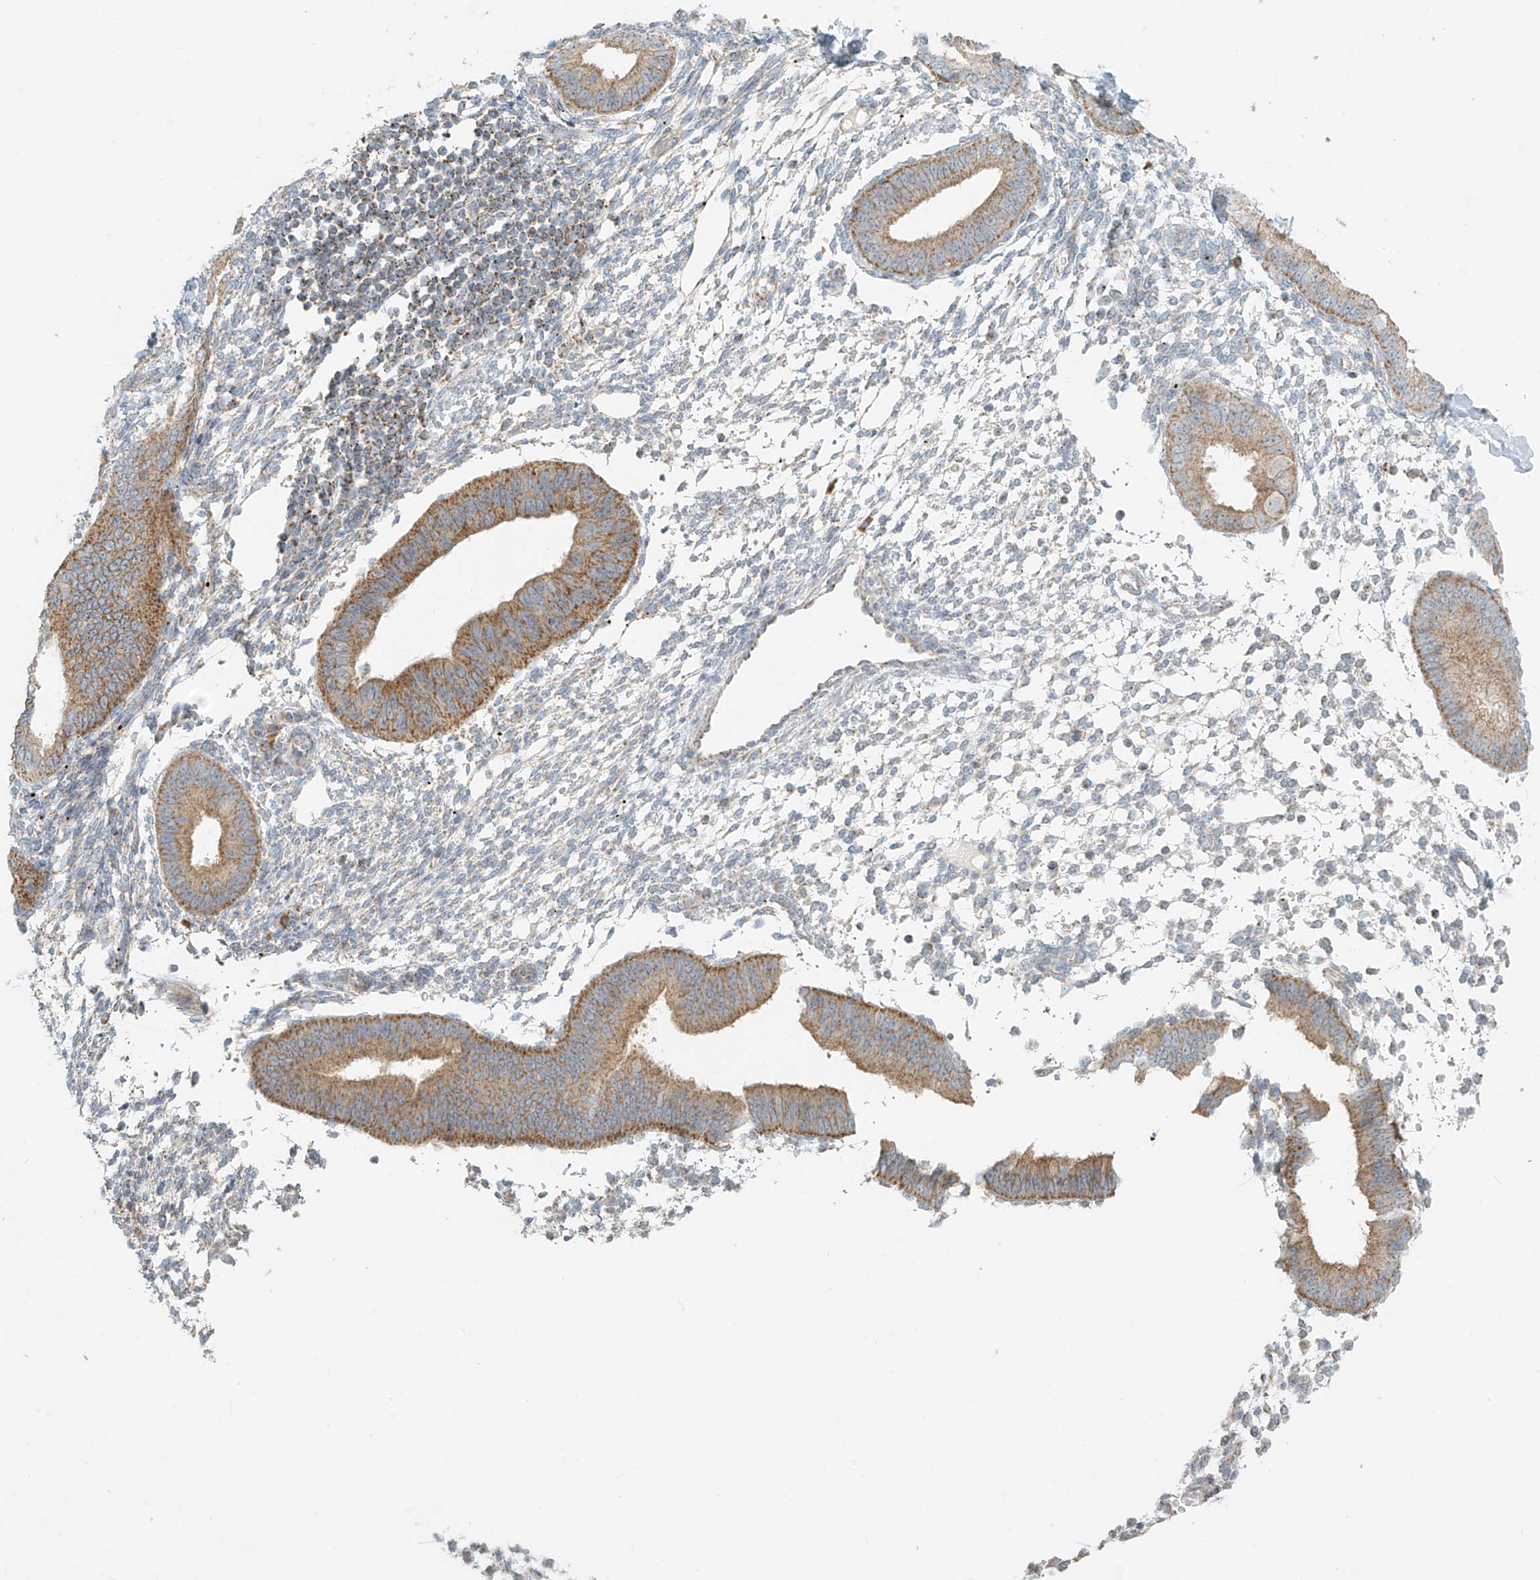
{"staining": {"intensity": "negative", "quantity": "none", "location": "none"}, "tissue": "endometrium", "cell_type": "Cells in endometrial stroma", "image_type": "normal", "snomed": [{"axis": "morphology", "description": "Normal tissue, NOS"}, {"axis": "topography", "description": "Uterus"}, {"axis": "topography", "description": "Endometrium"}], "caption": "This is an immunohistochemistry (IHC) image of unremarkable endometrium. There is no positivity in cells in endometrial stroma.", "gene": "UST", "patient": {"sex": "female", "age": 48}}